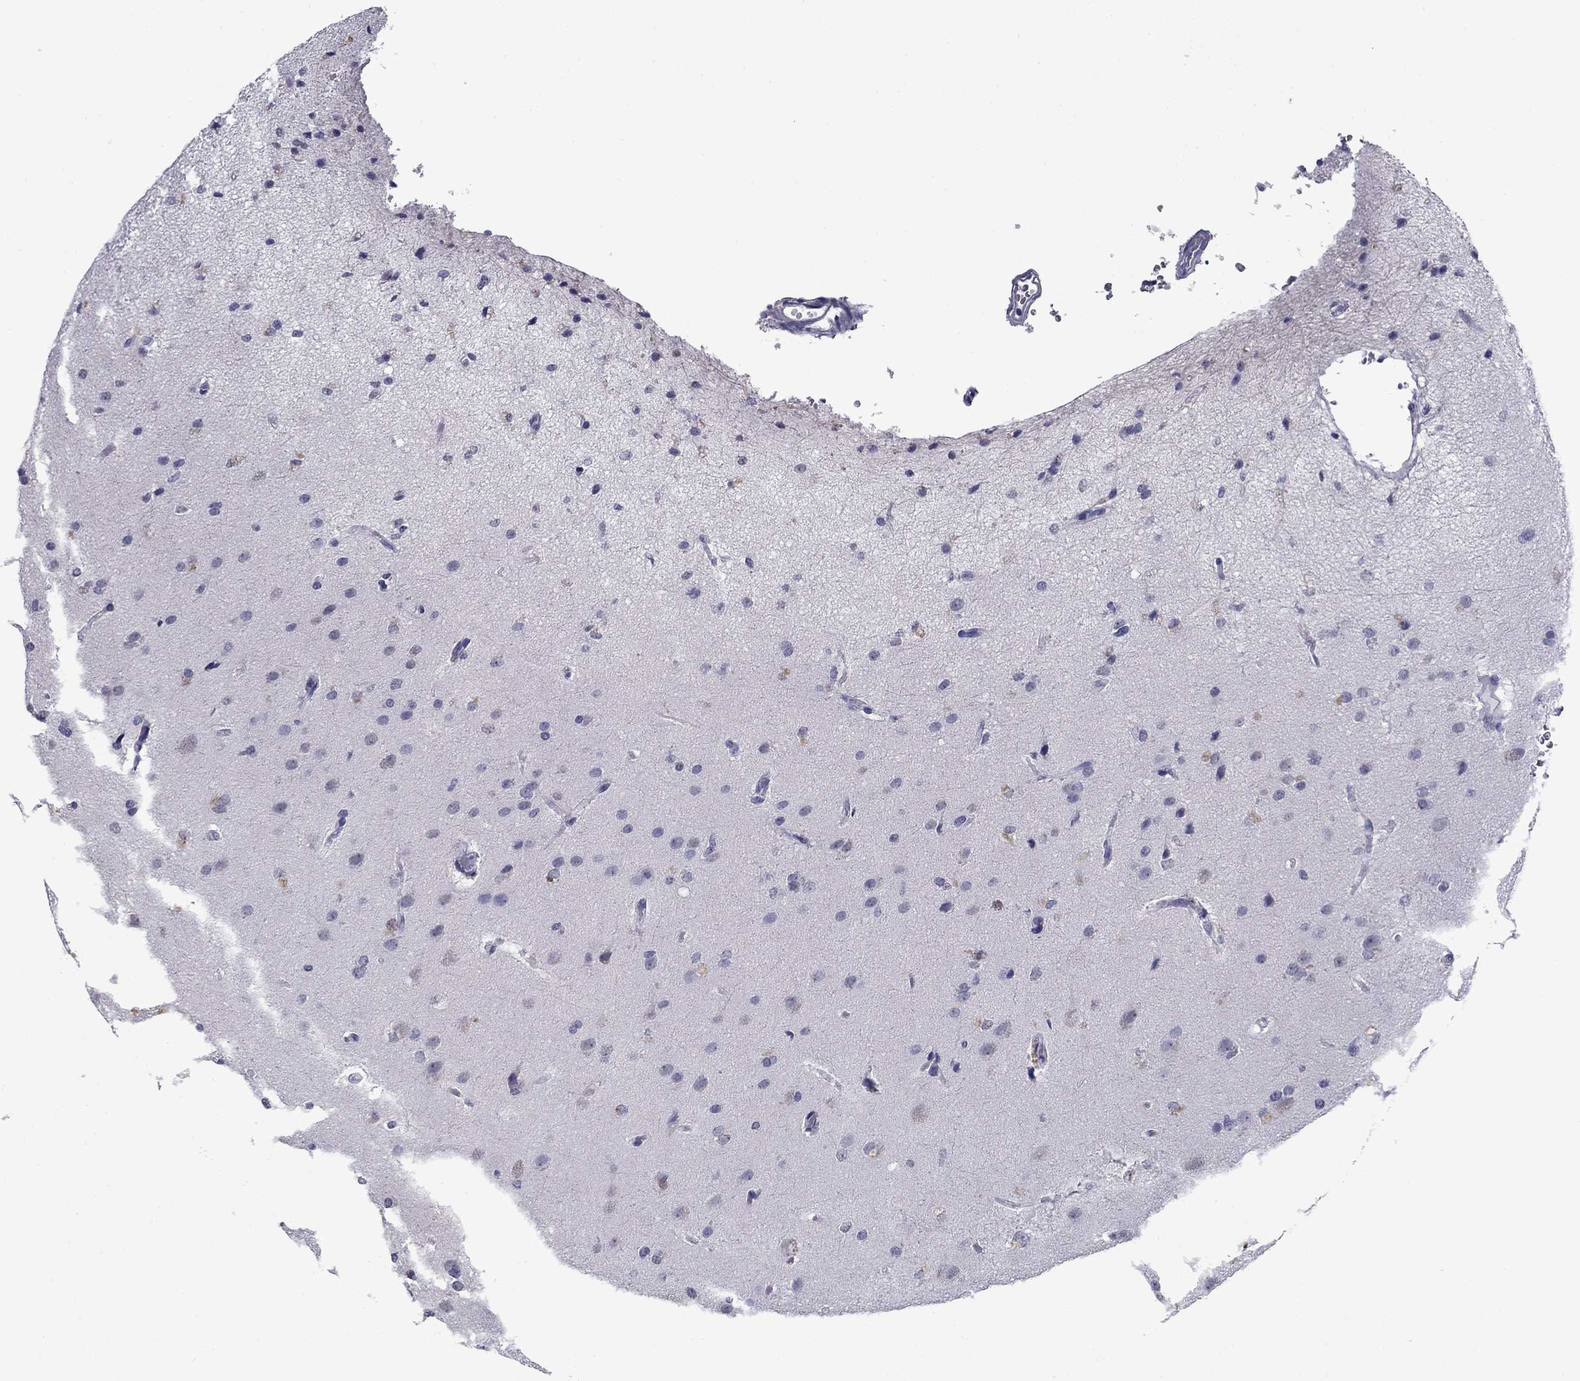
{"staining": {"intensity": "negative", "quantity": "none", "location": "none"}, "tissue": "glioma", "cell_type": "Tumor cells", "image_type": "cancer", "snomed": [{"axis": "morphology", "description": "Glioma, malignant, High grade"}, {"axis": "topography", "description": "Brain"}], "caption": "Immunohistochemistry of human glioma exhibits no staining in tumor cells.", "gene": "HAO1", "patient": {"sex": "male", "age": 68}}